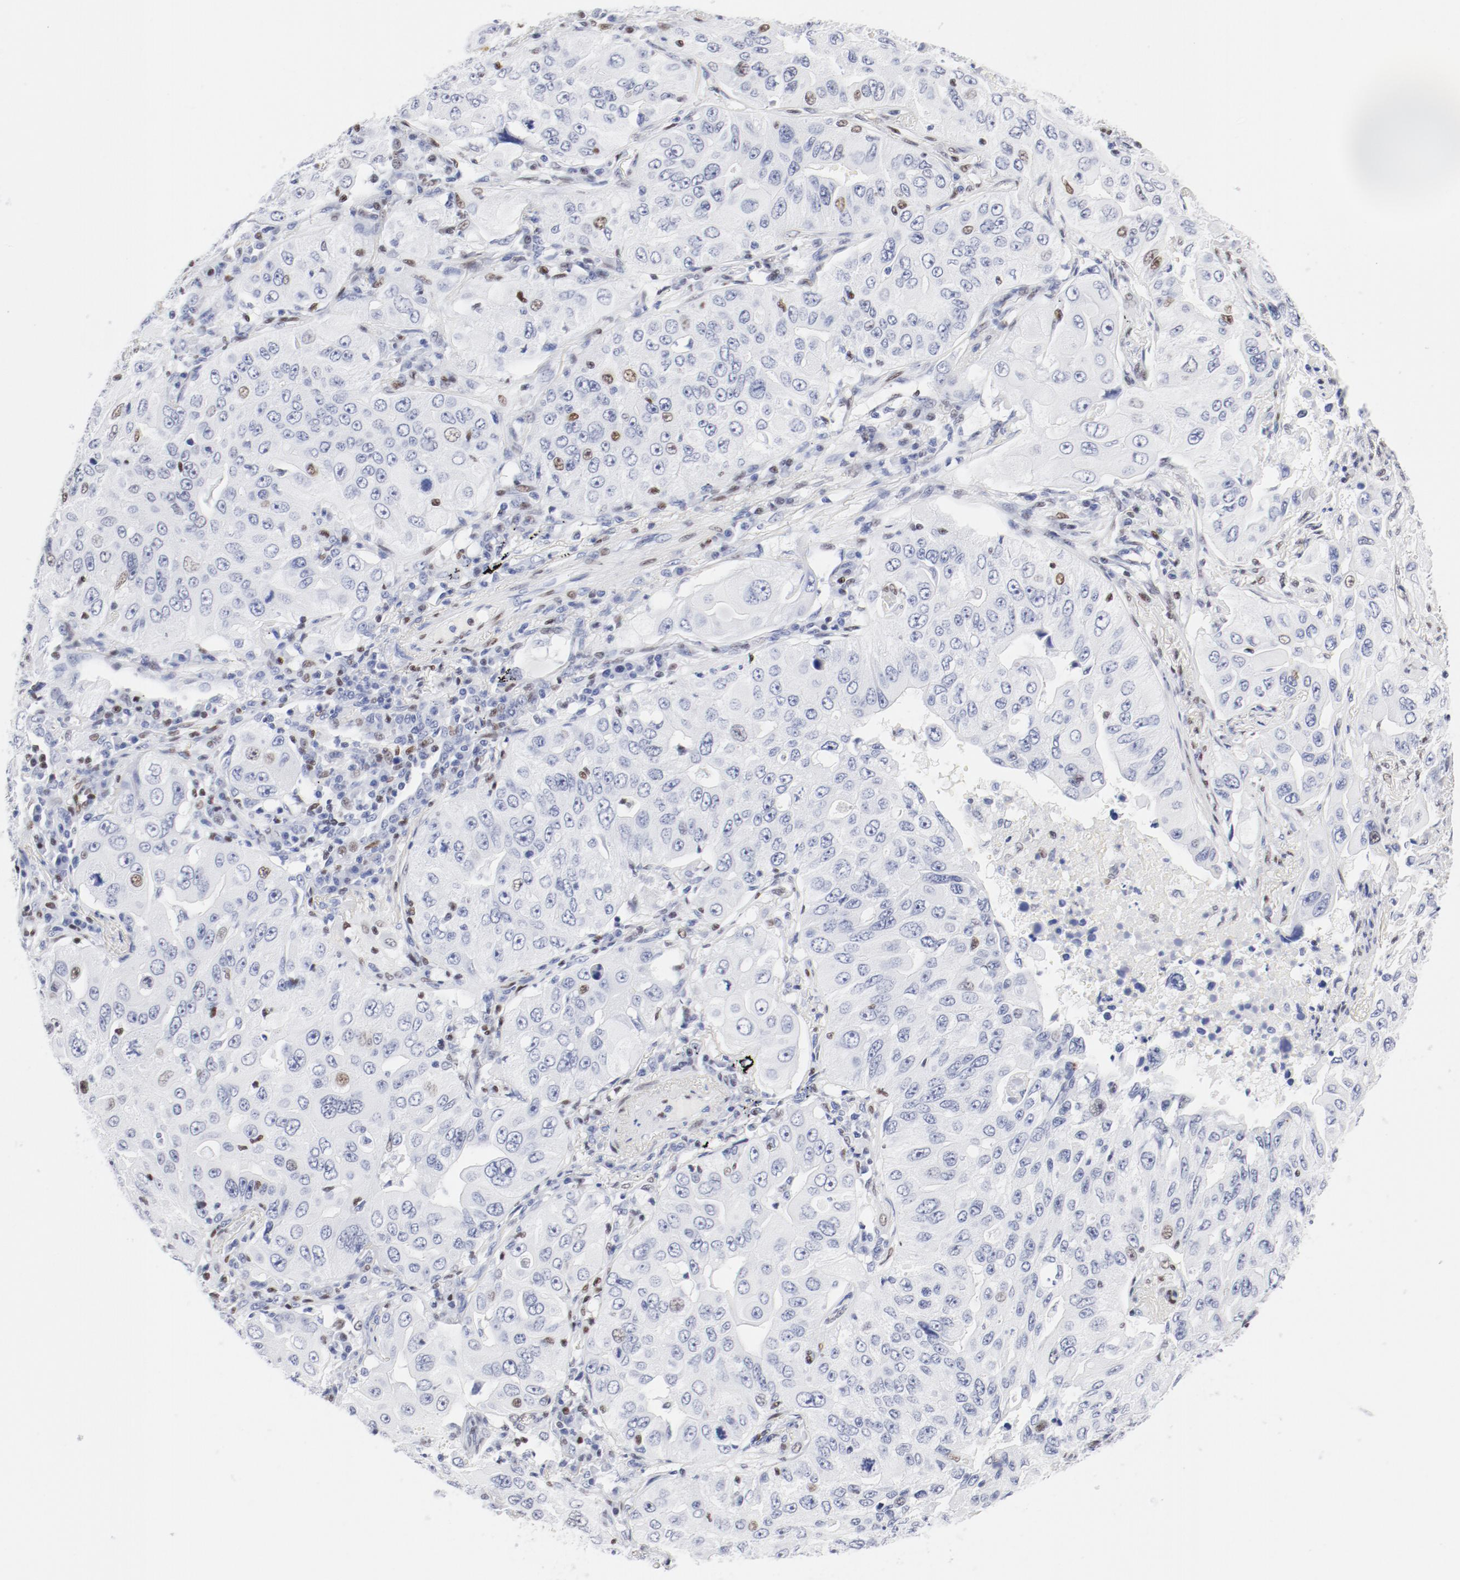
{"staining": {"intensity": "negative", "quantity": "none", "location": "none"}, "tissue": "lung cancer", "cell_type": "Tumor cells", "image_type": "cancer", "snomed": [{"axis": "morphology", "description": "Adenocarcinoma, NOS"}, {"axis": "topography", "description": "Lung"}], "caption": "This is a micrograph of IHC staining of lung cancer, which shows no staining in tumor cells. (Brightfield microscopy of DAB (3,3'-diaminobenzidine) immunohistochemistry at high magnification).", "gene": "ATF2", "patient": {"sex": "male", "age": 84}}